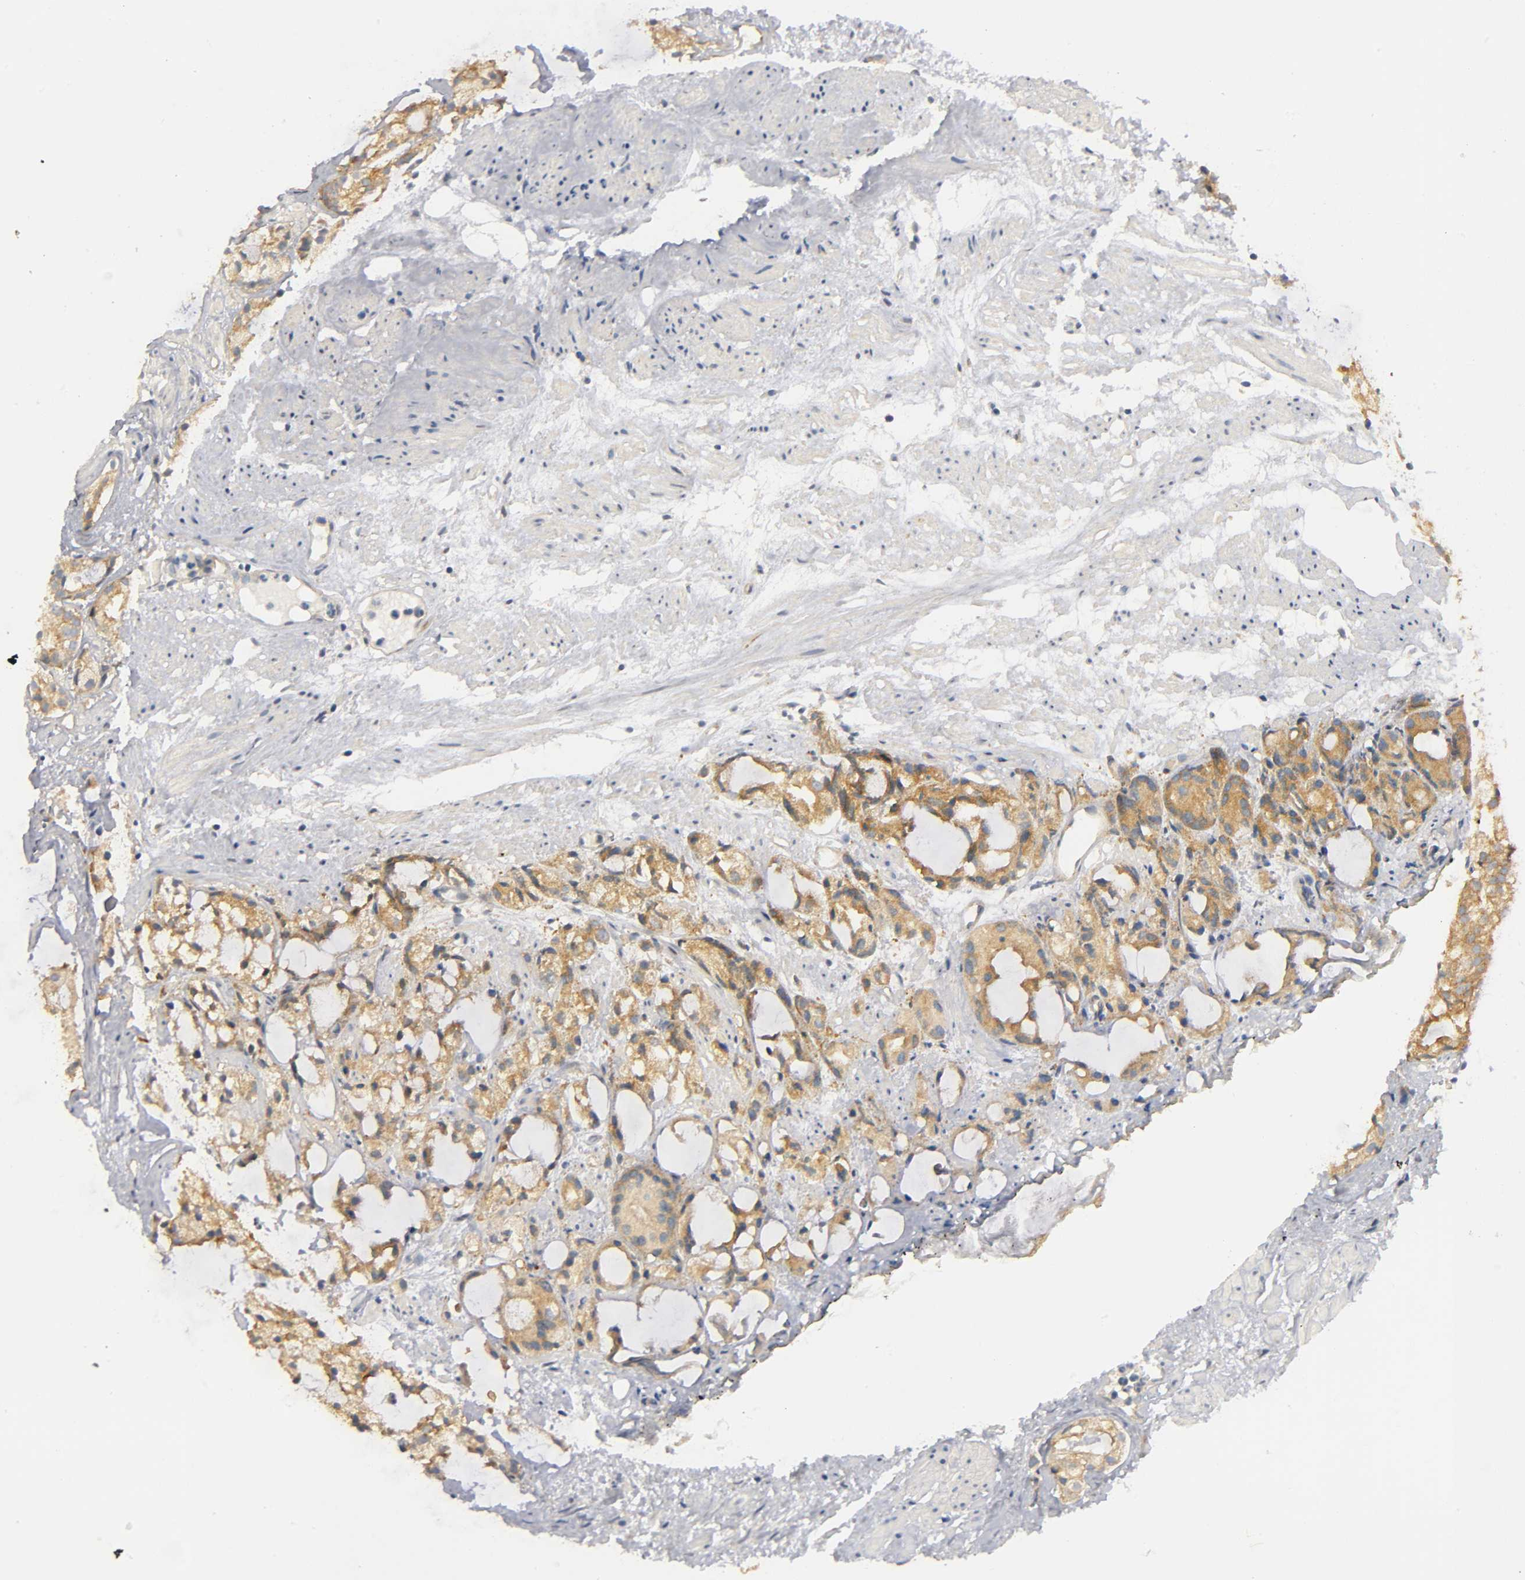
{"staining": {"intensity": "moderate", "quantity": ">75%", "location": "cytoplasmic/membranous"}, "tissue": "prostate cancer", "cell_type": "Tumor cells", "image_type": "cancer", "snomed": [{"axis": "morphology", "description": "Adenocarcinoma, High grade"}, {"axis": "topography", "description": "Prostate"}], "caption": "Moderate cytoplasmic/membranous protein staining is identified in about >75% of tumor cells in prostate cancer.", "gene": "HDAC6", "patient": {"sex": "male", "age": 85}}